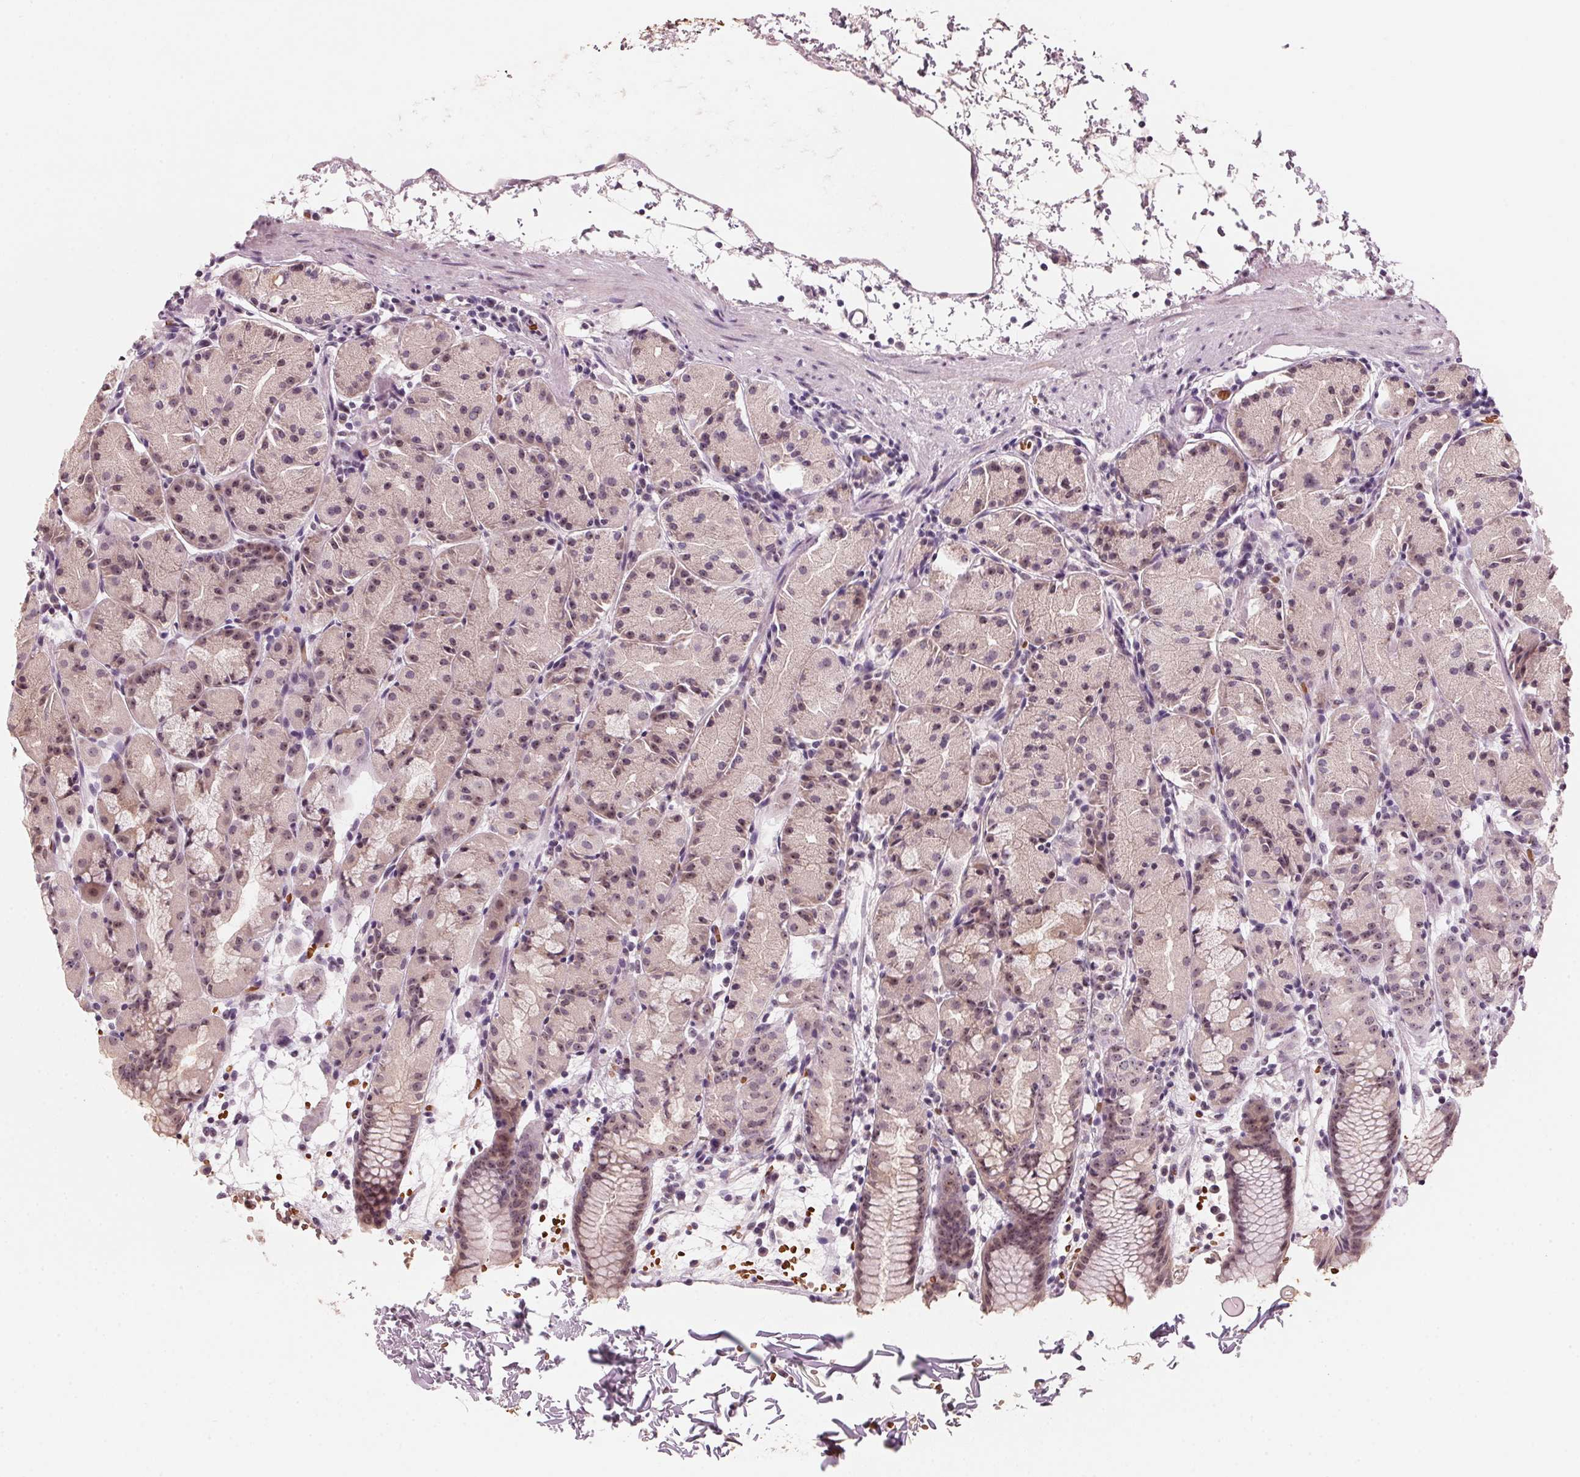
{"staining": {"intensity": "moderate", "quantity": ">75%", "location": "cytoplasmic/membranous,nuclear"}, "tissue": "stomach", "cell_type": "Glandular cells", "image_type": "normal", "snomed": [{"axis": "morphology", "description": "Normal tissue, NOS"}, {"axis": "topography", "description": "Stomach, upper"}], "caption": "Protein analysis of benign stomach reveals moderate cytoplasmic/membranous,nuclear staining in about >75% of glandular cells. (IHC, brightfield microscopy, high magnification).", "gene": "DNTTIP2", "patient": {"sex": "male", "age": 47}}